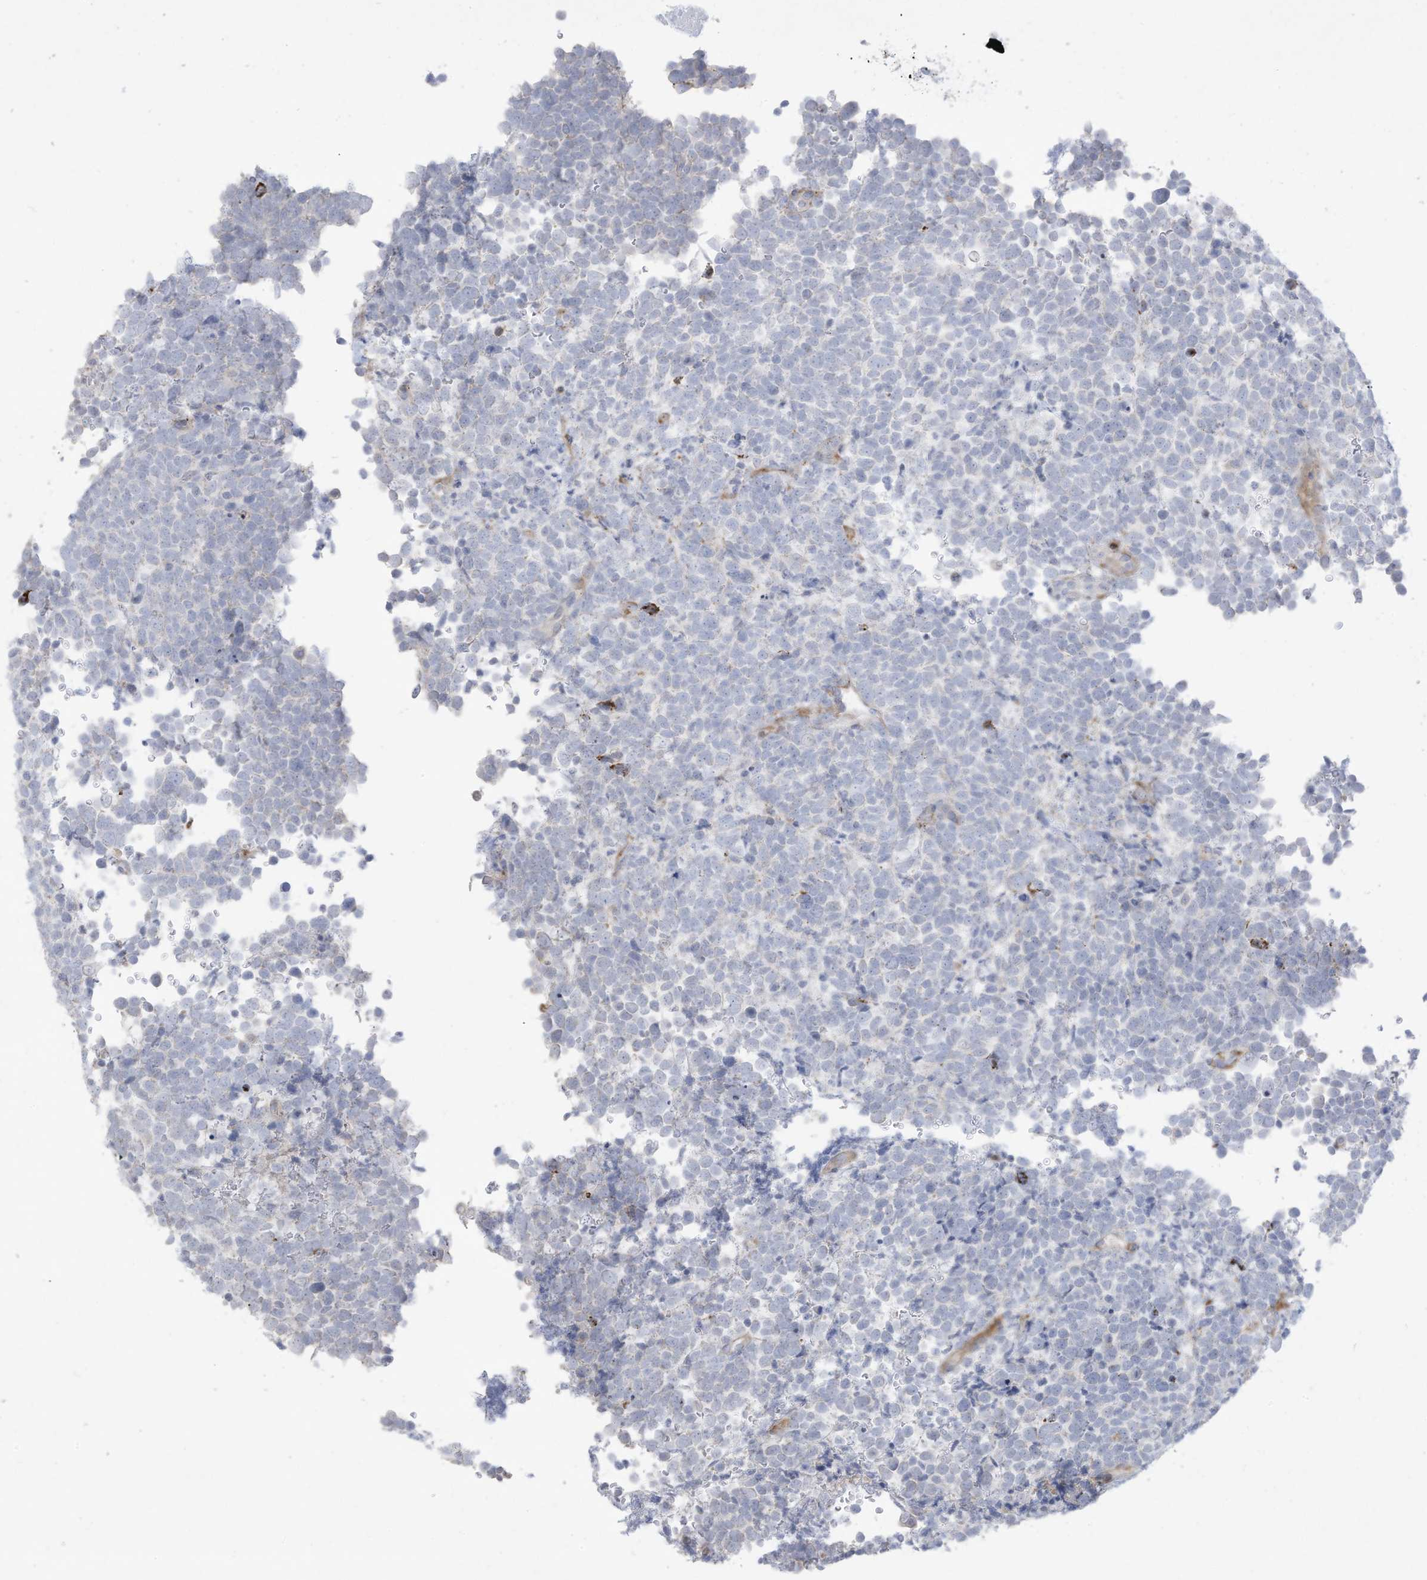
{"staining": {"intensity": "negative", "quantity": "none", "location": "none"}, "tissue": "urothelial cancer", "cell_type": "Tumor cells", "image_type": "cancer", "snomed": [{"axis": "morphology", "description": "Urothelial carcinoma, High grade"}, {"axis": "topography", "description": "Urinary bladder"}], "caption": "This is a micrograph of IHC staining of urothelial carcinoma (high-grade), which shows no expression in tumor cells. Brightfield microscopy of immunohistochemistry (IHC) stained with DAB (brown) and hematoxylin (blue), captured at high magnification.", "gene": "THNSL2", "patient": {"sex": "female", "age": 82}}